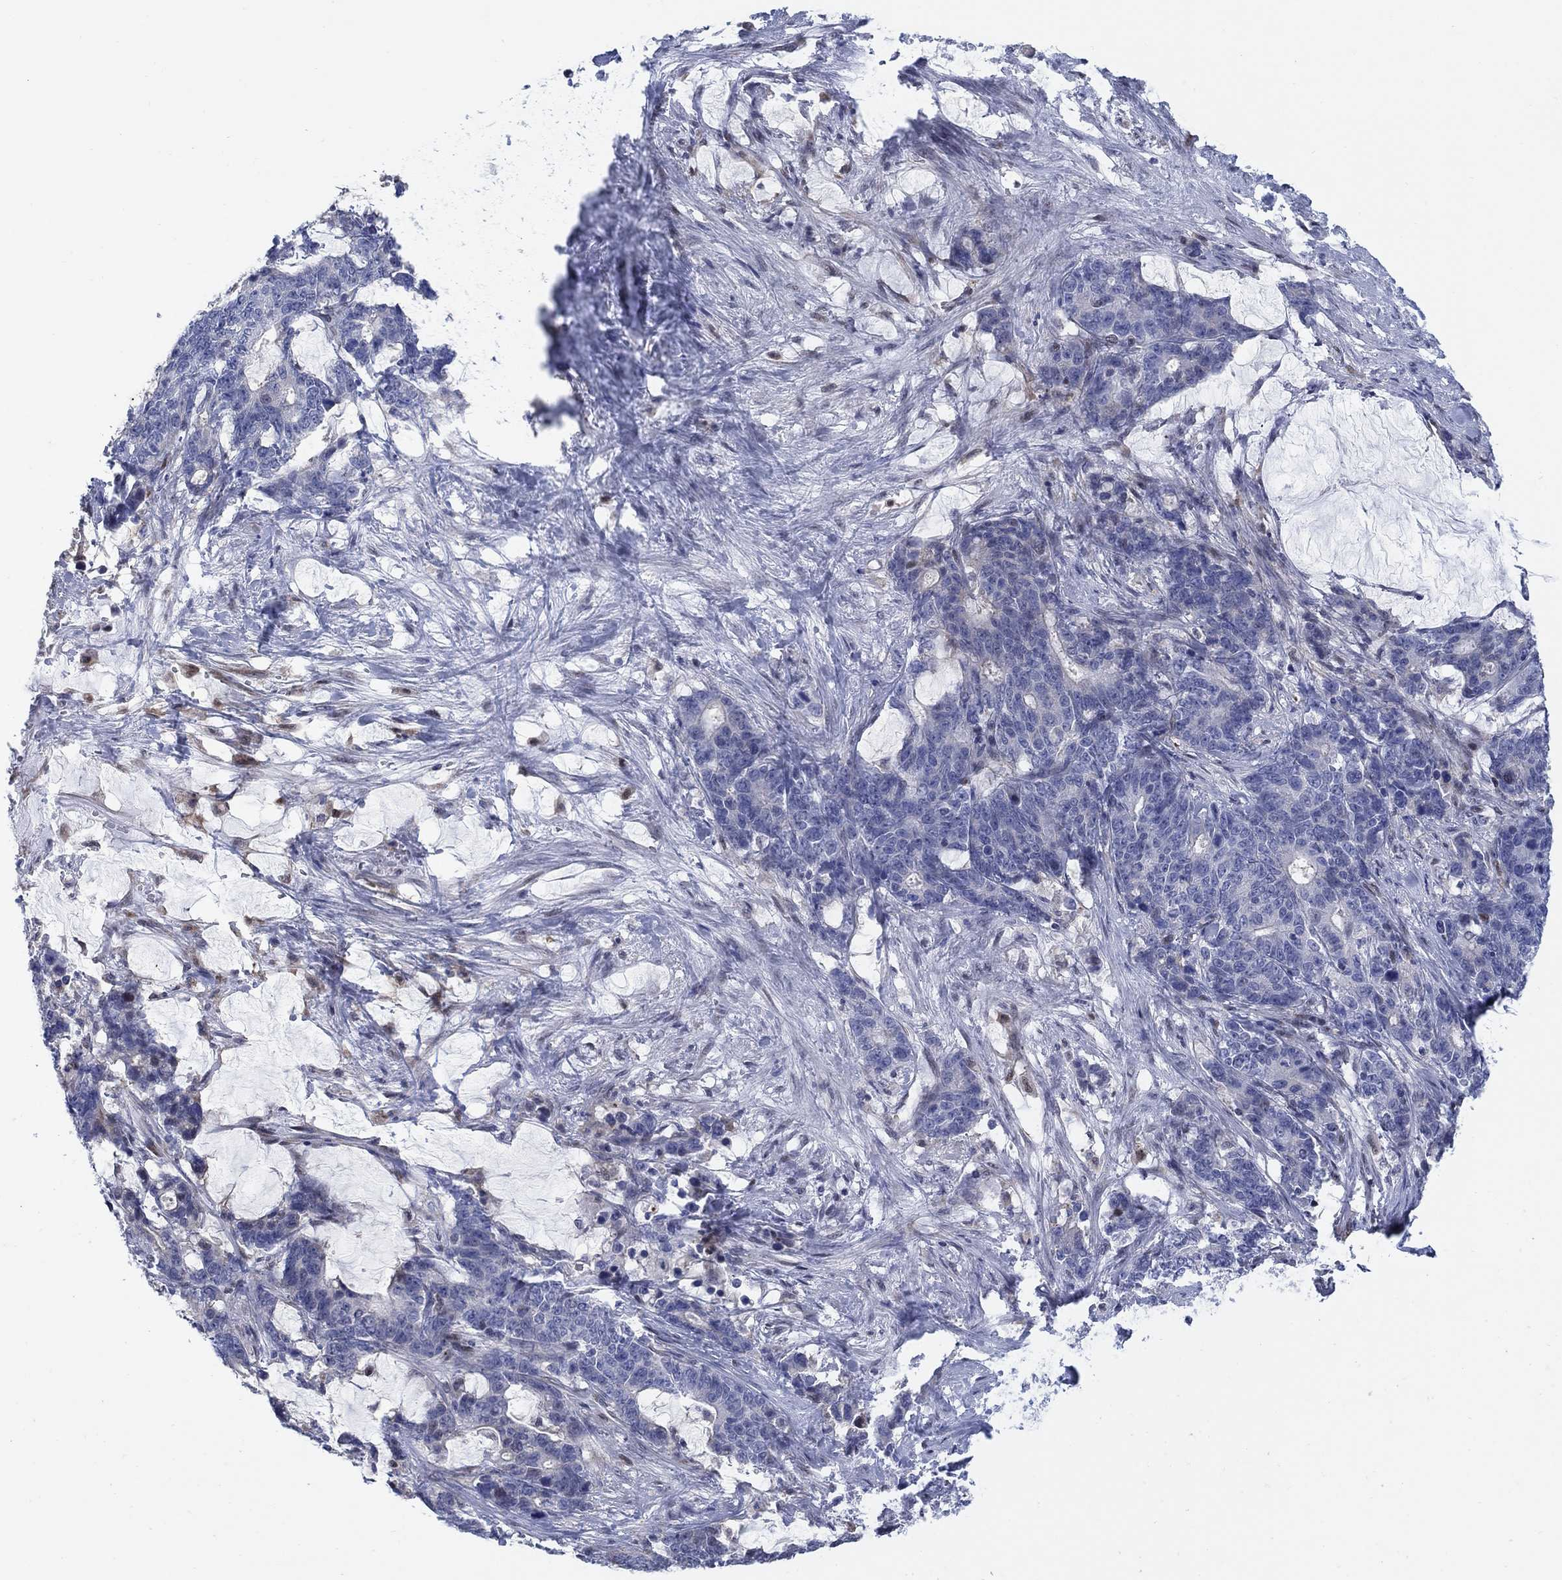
{"staining": {"intensity": "negative", "quantity": "none", "location": "none"}, "tissue": "stomach cancer", "cell_type": "Tumor cells", "image_type": "cancer", "snomed": [{"axis": "morphology", "description": "Normal tissue, NOS"}, {"axis": "morphology", "description": "Adenocarcinoma, NOS"}, {"axis": "topography", "description": "Stomach"}], "caption": "An immunohistochemistry (IHC) micrograph of stomach cancer (adenocarcinoma) is shown. There is no staining in tumor cells of stomach cancer (adenocarcinoma).", "gene": "MYO3A", "patient": {"sex": "female", "age": 64}}